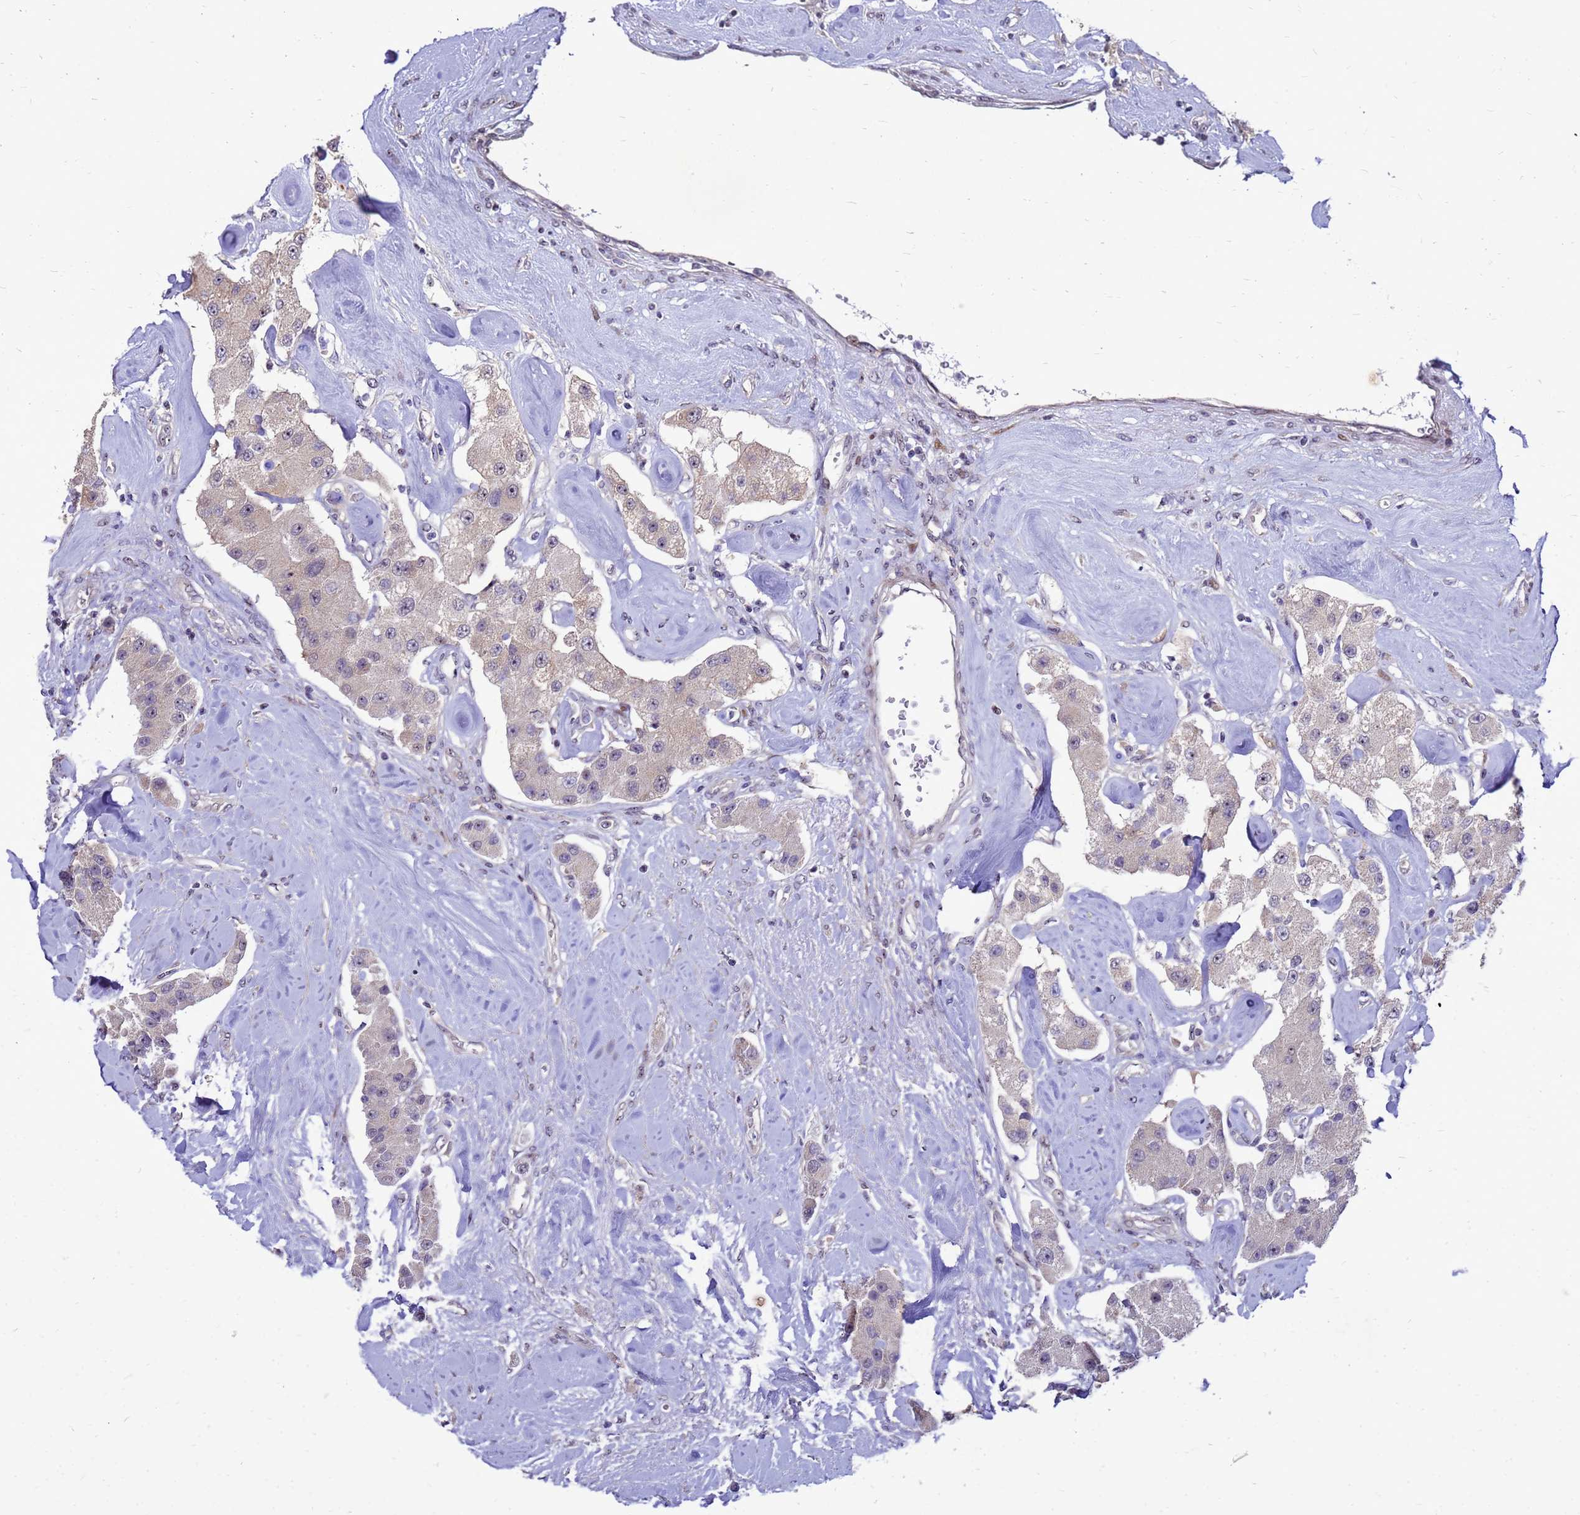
{"staining": {"intensity": "negative", "quantity": "none", "location": "none"}, "tissue": "carcinoid", "cell_type": "Tumor cells", "image_type": "cancer", "snomed": [{"axis": "morphology", "description": "Carcinoid, malignant, NOS"}, {"axis": "topography", "description": "Pancreas"}], "caption": "Immunohistochemistry (IHC) histopathology image of human carcinoid stained for a protein (brown), which shows no positivity in tumor cells.", "gene": "RSPO1", "patient": {"sex": "male", "age": 41}}